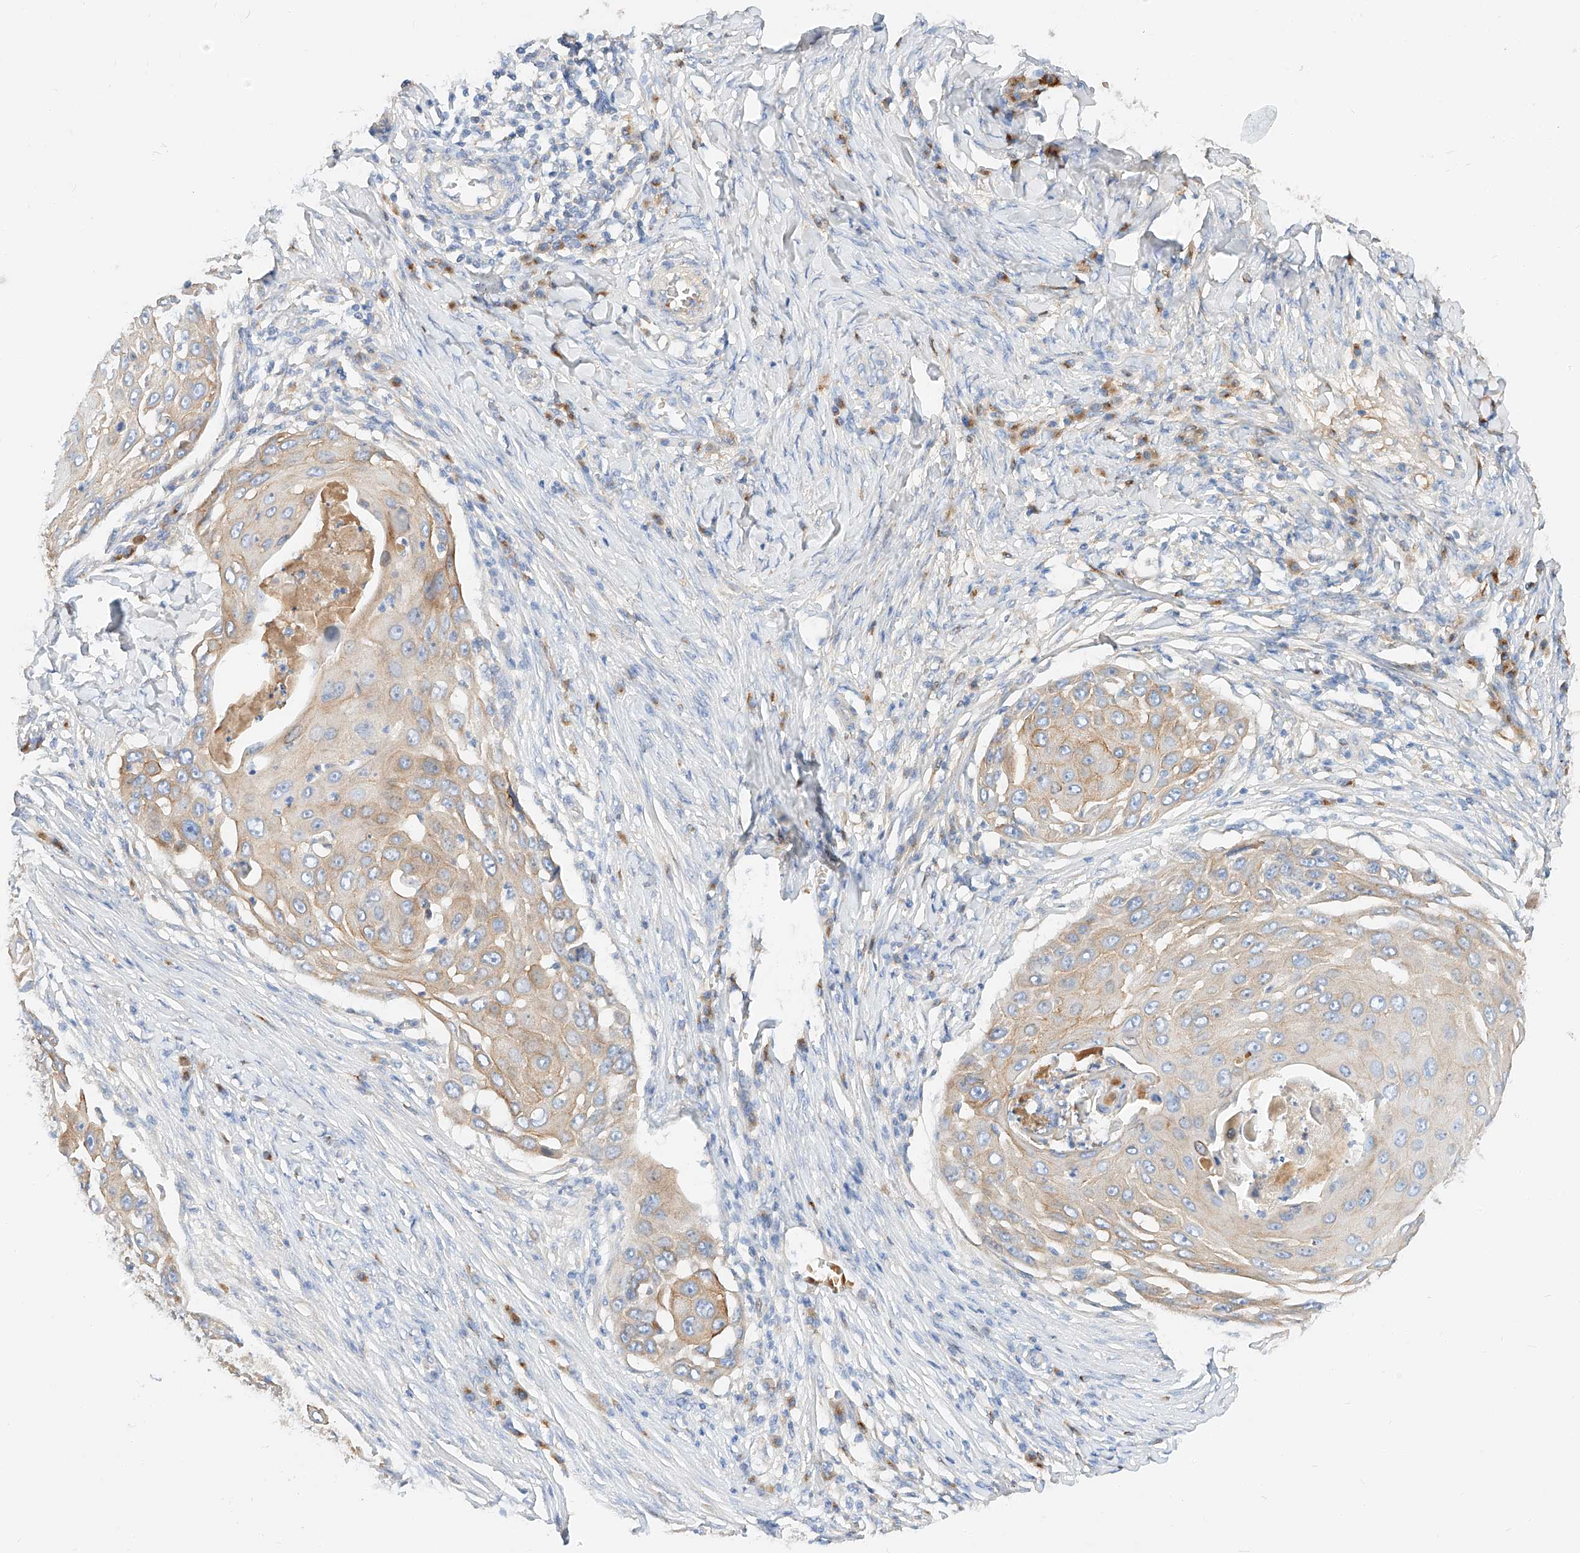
{"staining": {"intensity": "weak", "quantity": "25%-75%", "location": "cytoplasmic/membranous"}, "tissue": "skin cancer", "cell_type": "Tumor cells", "image_type": "cancer", "snomed": [{"axis": "morphology", "description": "Squamous cell carcinoma, NOS"}, {"axis": "topography", "description": "Skin"}], "caption": "Human skin cancer (squamous cell carcinoma) stained with a protein marker displays weak staining in tumor cells.", "gene": "MAP7", "patient": {"sex": "female", "age": 44}}